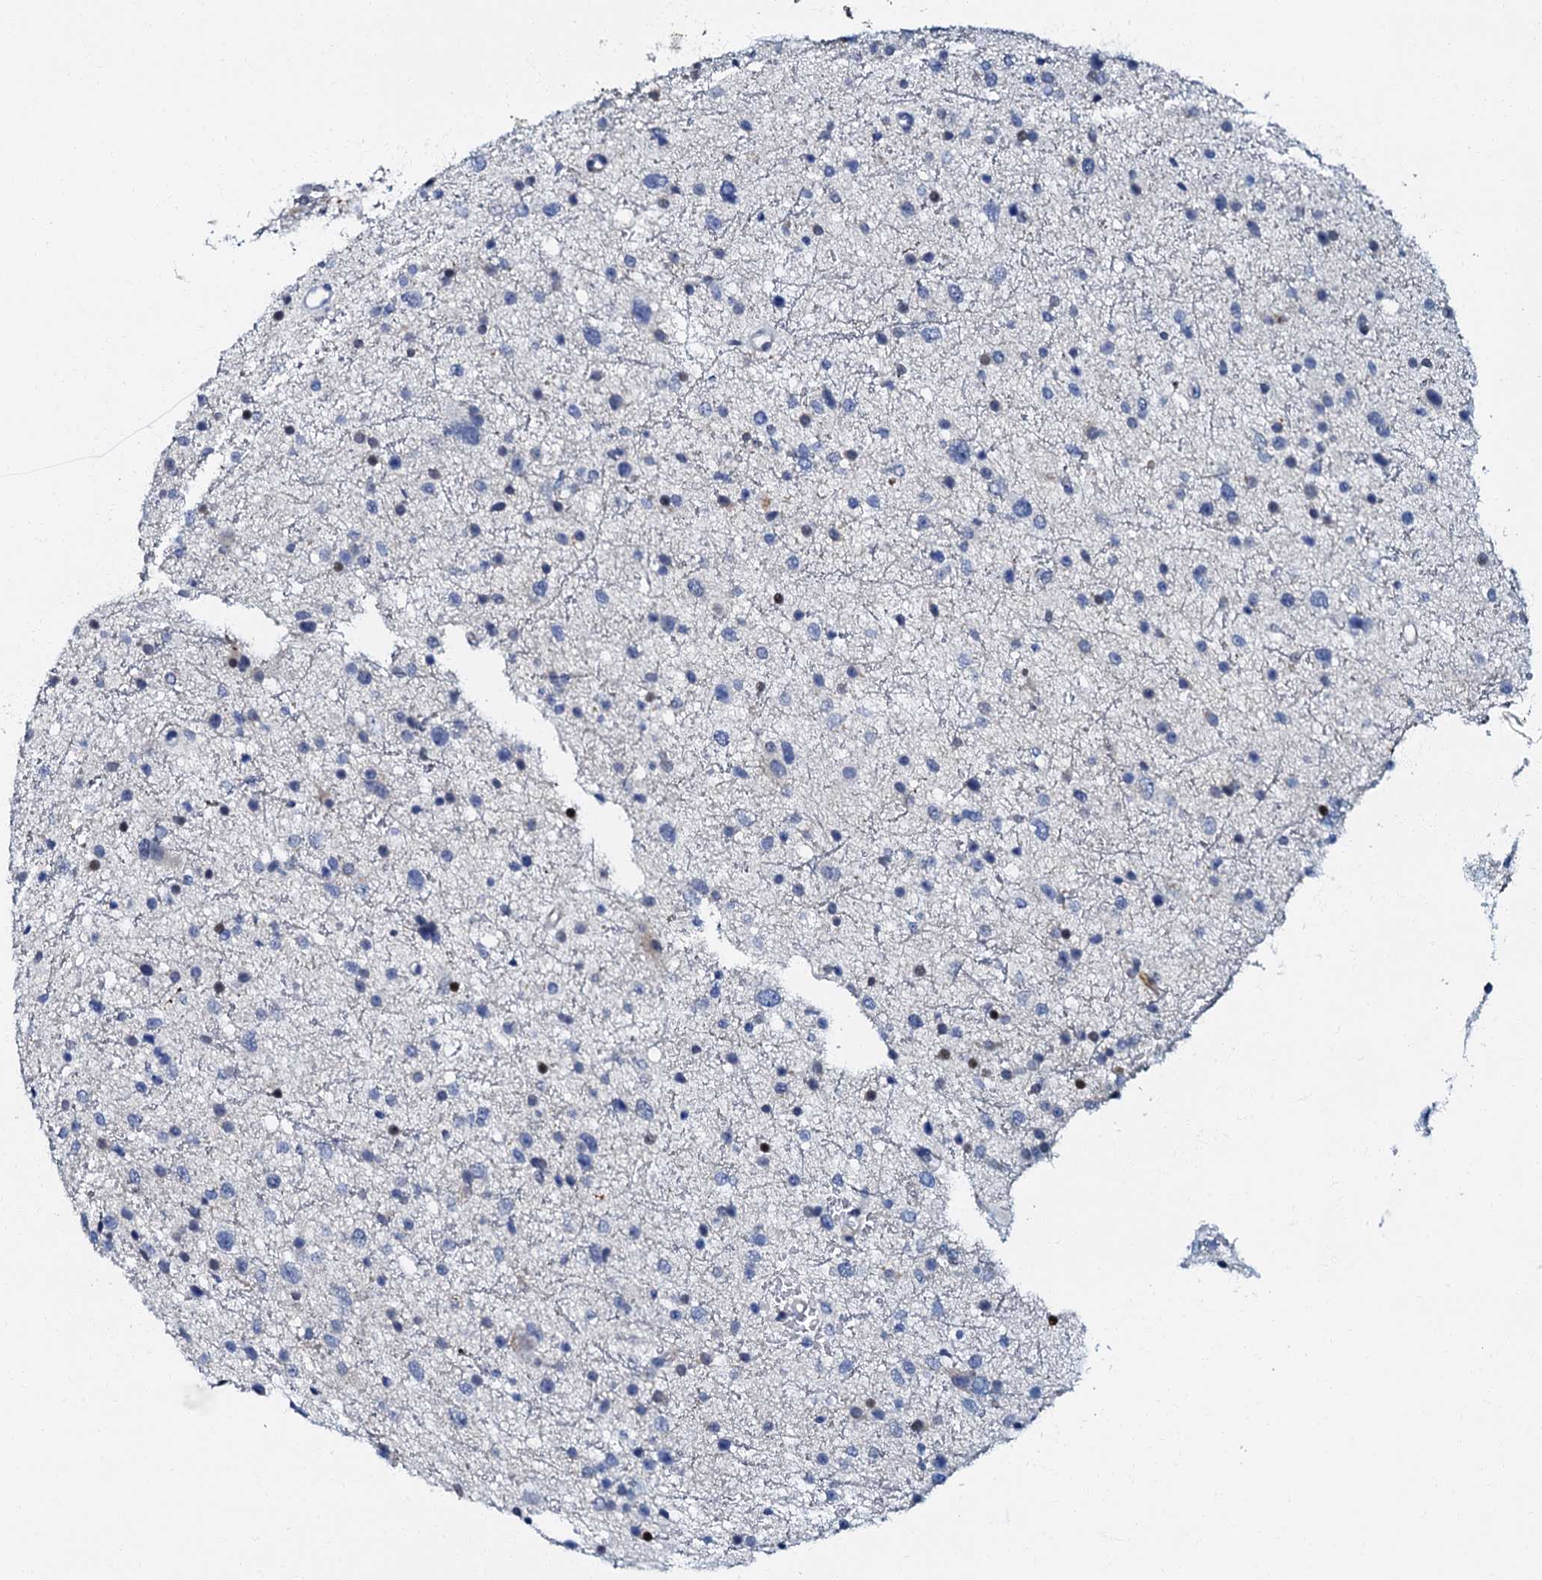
{"staining": {"intensity": "negative", "quantity": "none", "location": "none"}, "tissue": "glioma", "cell_type": "Tumor cells", "image_type": "cancer", "snomed": [{"axis": "morphology", "description": "Glioma, malignant, Low grade"}, {"axis": "topography", "description": "Brain"}], "caption": "Tumor cells show no significant staining in glioma.", "gene": "MFSD5", "patient": {"sex": "female", "age": 37}}